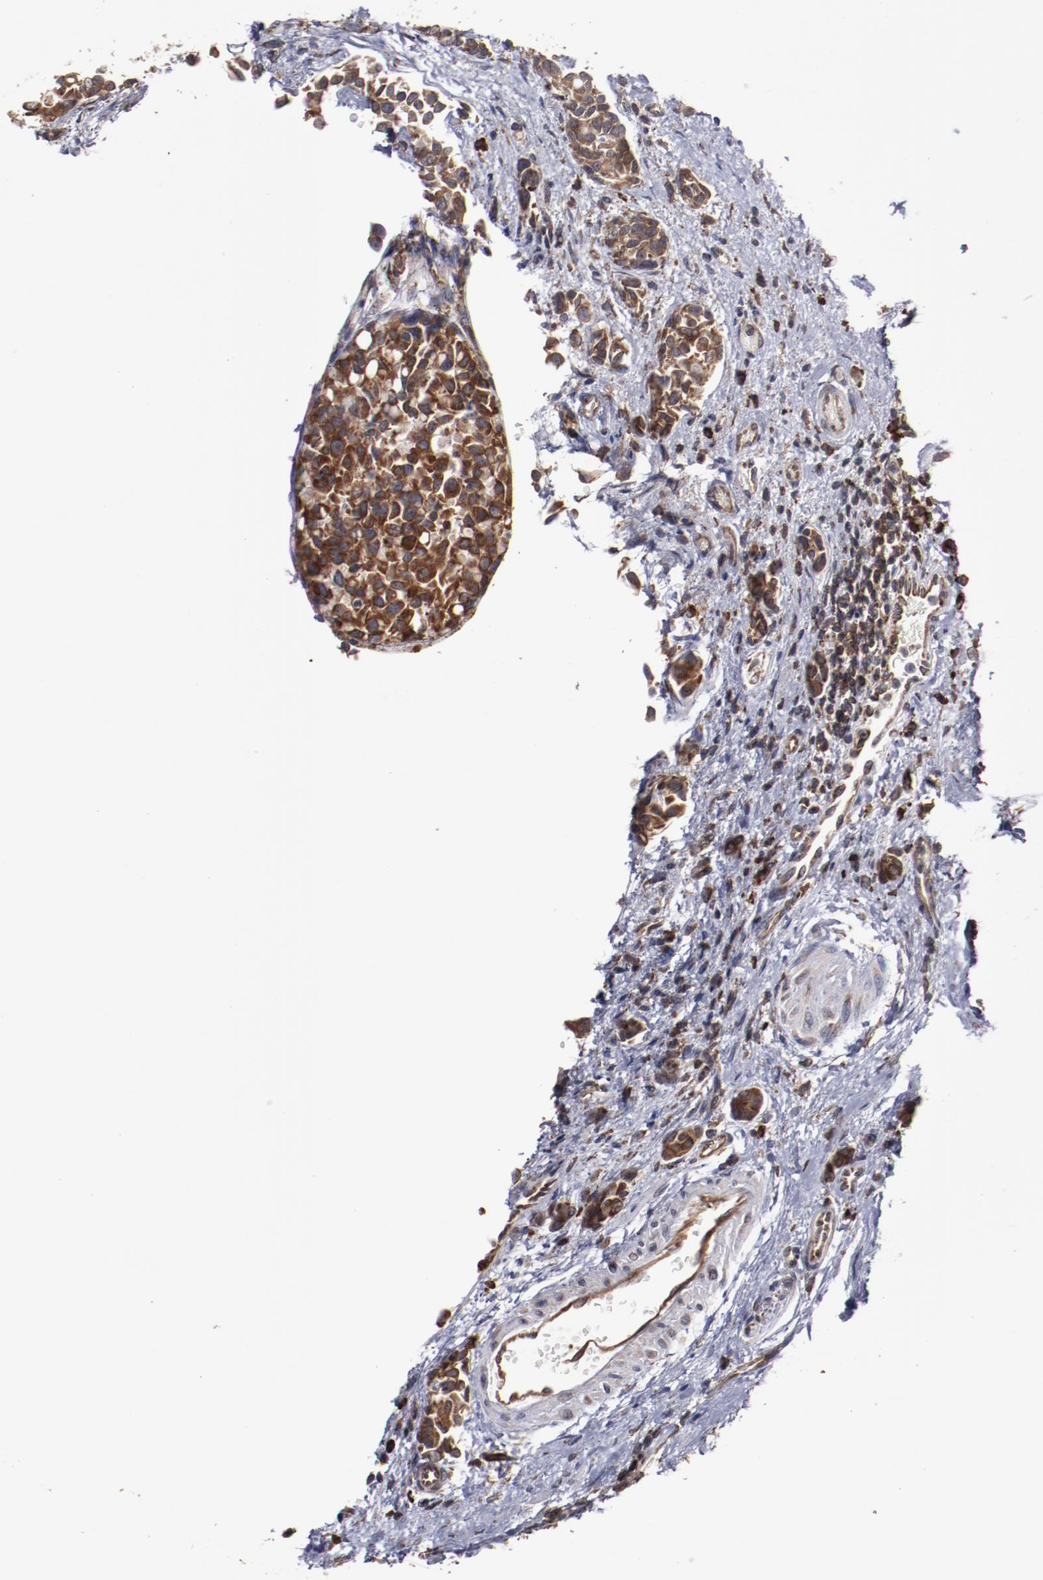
{"staining": {"intensity": "strong", "quantity": ">75%", "location": "cytoplasmic/membranous"}, "tissue": "urothelial cancer", "cell_type": "Tumor cells", "image_type": "cancer", "snomed": [{"axis": "morphology", "description": "Urothelial carcinoma, High grade"}, {"axis": "topography", "description": "Urinary bladder"}], "caption": "This image demonstrates IHC staining of human high-grade urothelial carcinoma, with high strong cytoplasmic/membranous expression in approximately >75% of tumor cells.", "gene": "RPS4Y1", "patient": {"sex": "male", "age": 78}}